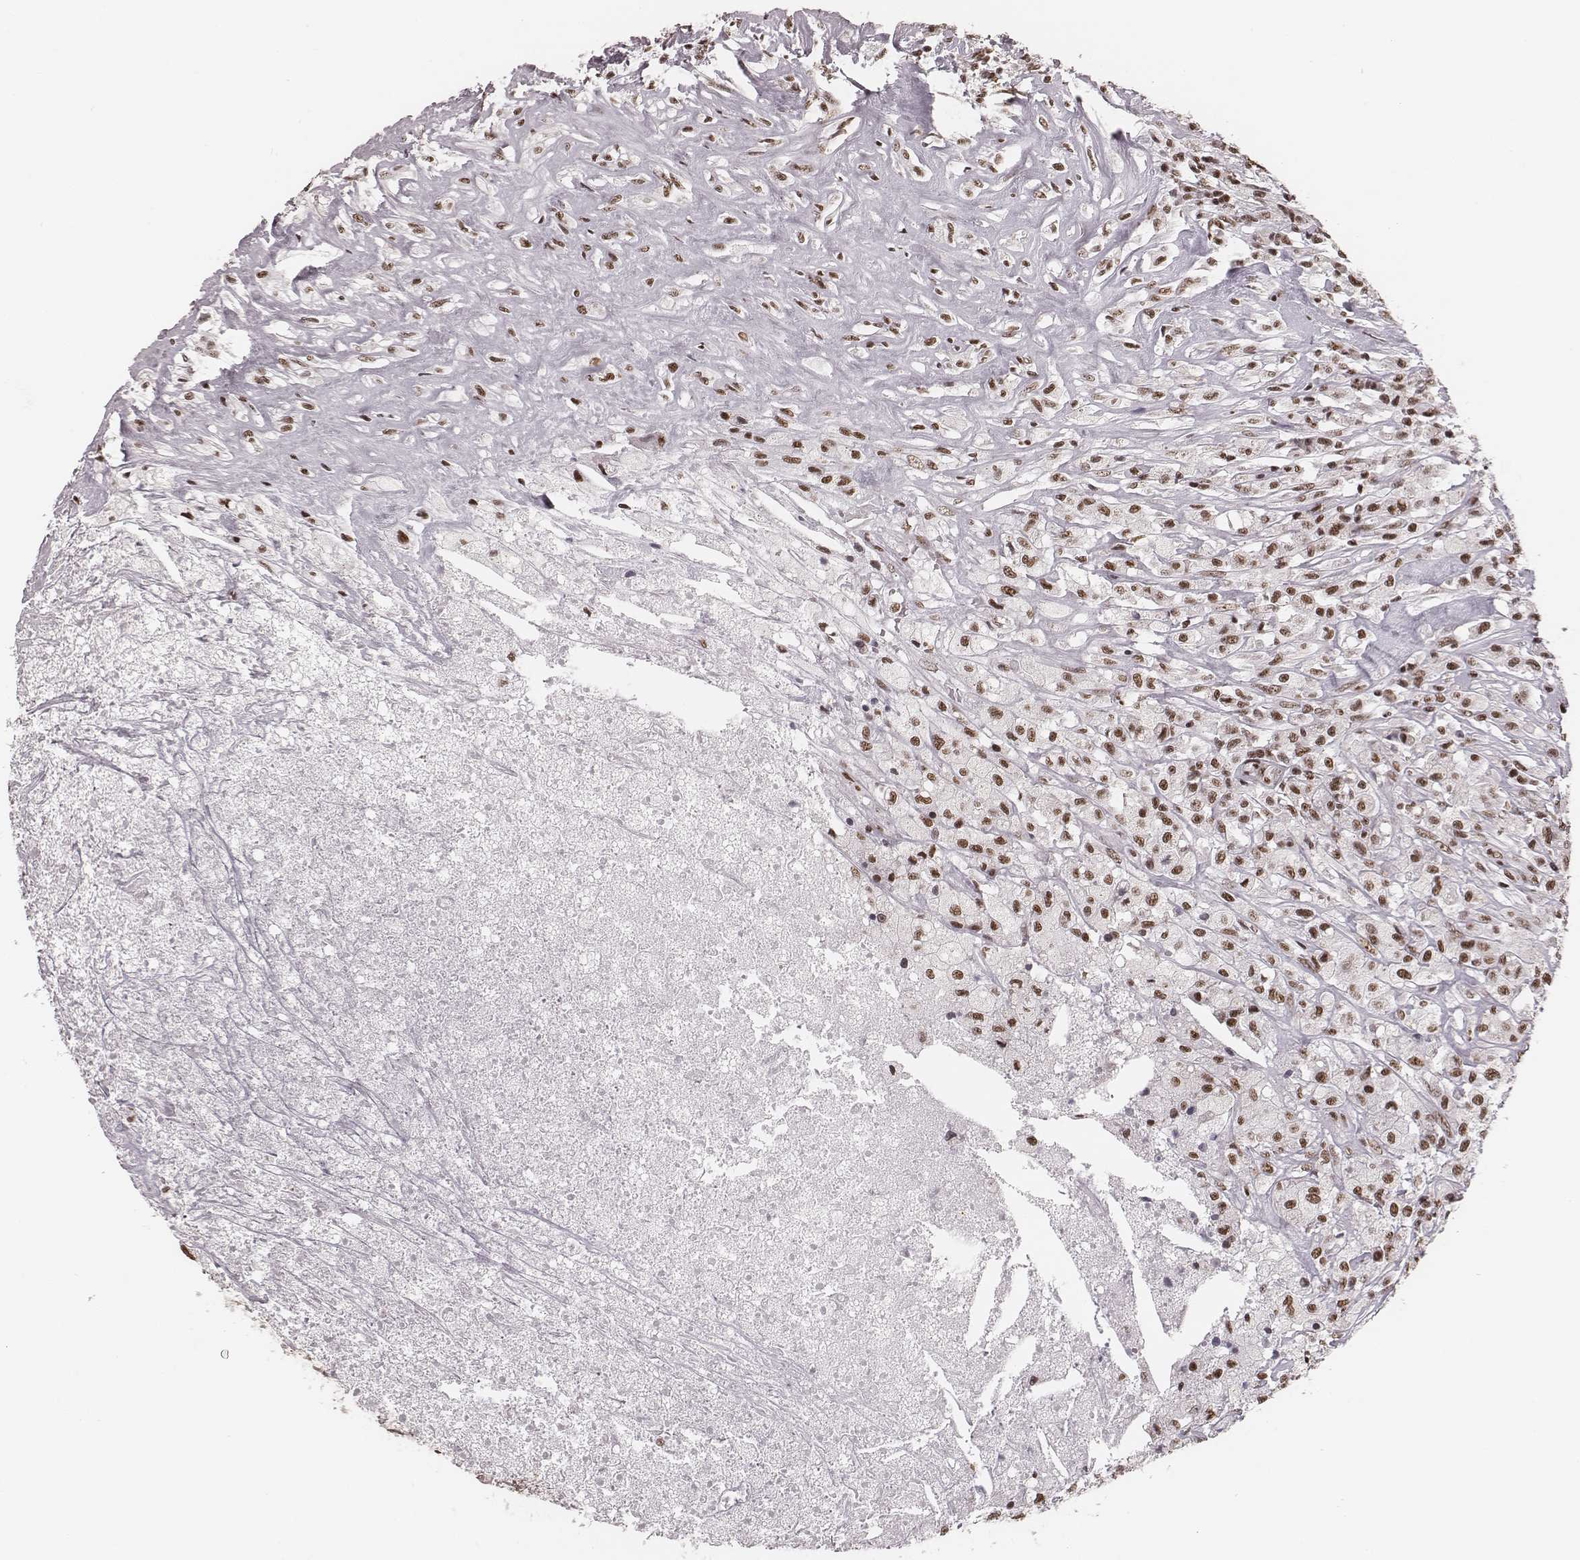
{"staining": {"intensity": "moderate", "quantity": ">75%", "location": "nuclear"}, "tissue": "testis cancer", "cell_type": "Tumor cells", "image_type": "cancer", "snomed": [{"axis": "morphology", "description": "Necrosis, NOS"}, {"axis": "morphology", "description": "Carcinoma, Embryonal, NOS"}, {"axis": "topography", "description": "Testis"}], "caption": "Embryonal carcinoma (testis) stained with a protein marker reveals moderate staining in tumor cells.", "gene": "LUC7L", "patient": {"sex": "male", "age": 19}}